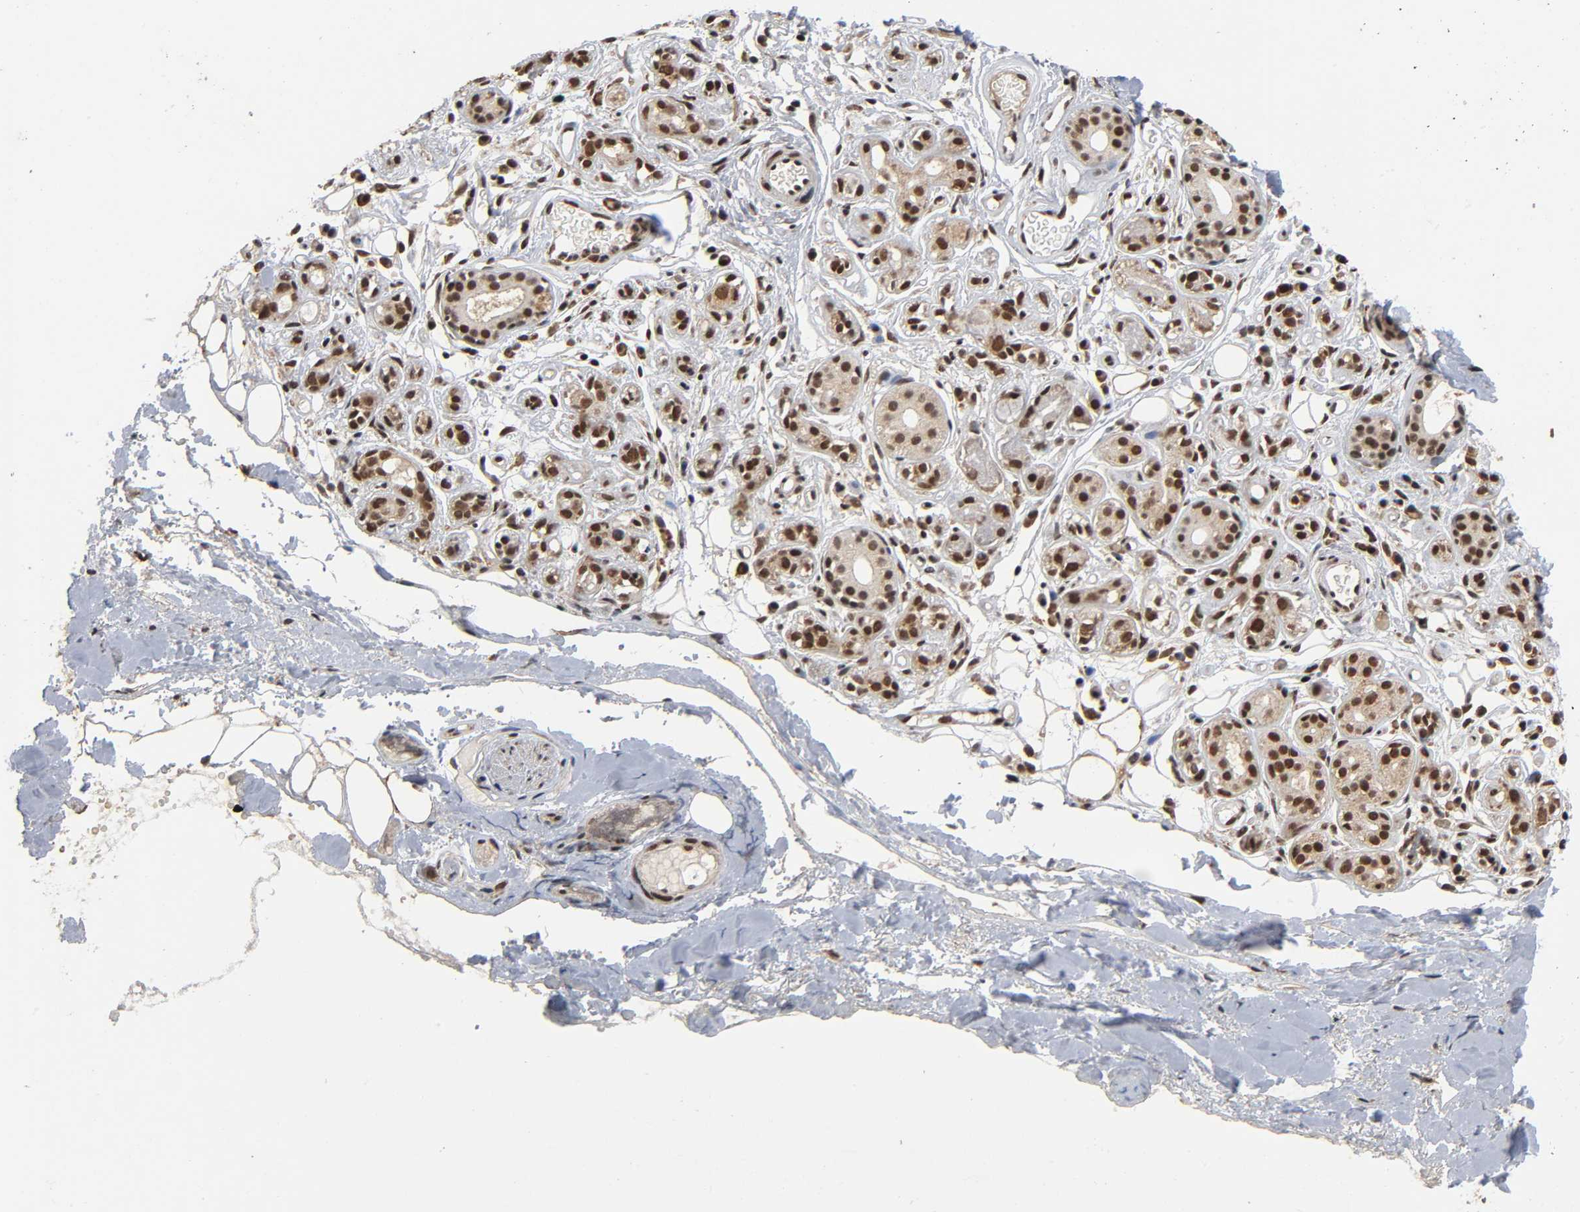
{"staining": {"intensity": "strong", "quantity": ">75%", "location": "nuclear"}, "tissue": "salivary gland", "cell_type": "Glandular cells", "image_type": "normal", "snomed": [{"axis": "morphology", "description": "Normal tissue, NOS"}, {"axis": "topography", "description": "Salivary gland"}], "caption": "Immunohistochemistry (IHC) photomicrograph of benign salivary gland: salivary gland stained using immunohistochemistry (IHC) displays high levels of strong protein expression localized specifically in the nuclear of glandular cells, appearing as a nuclear brown color.", "gene": "ZNF384", "patient": {"sex": "male", "age": 54}}